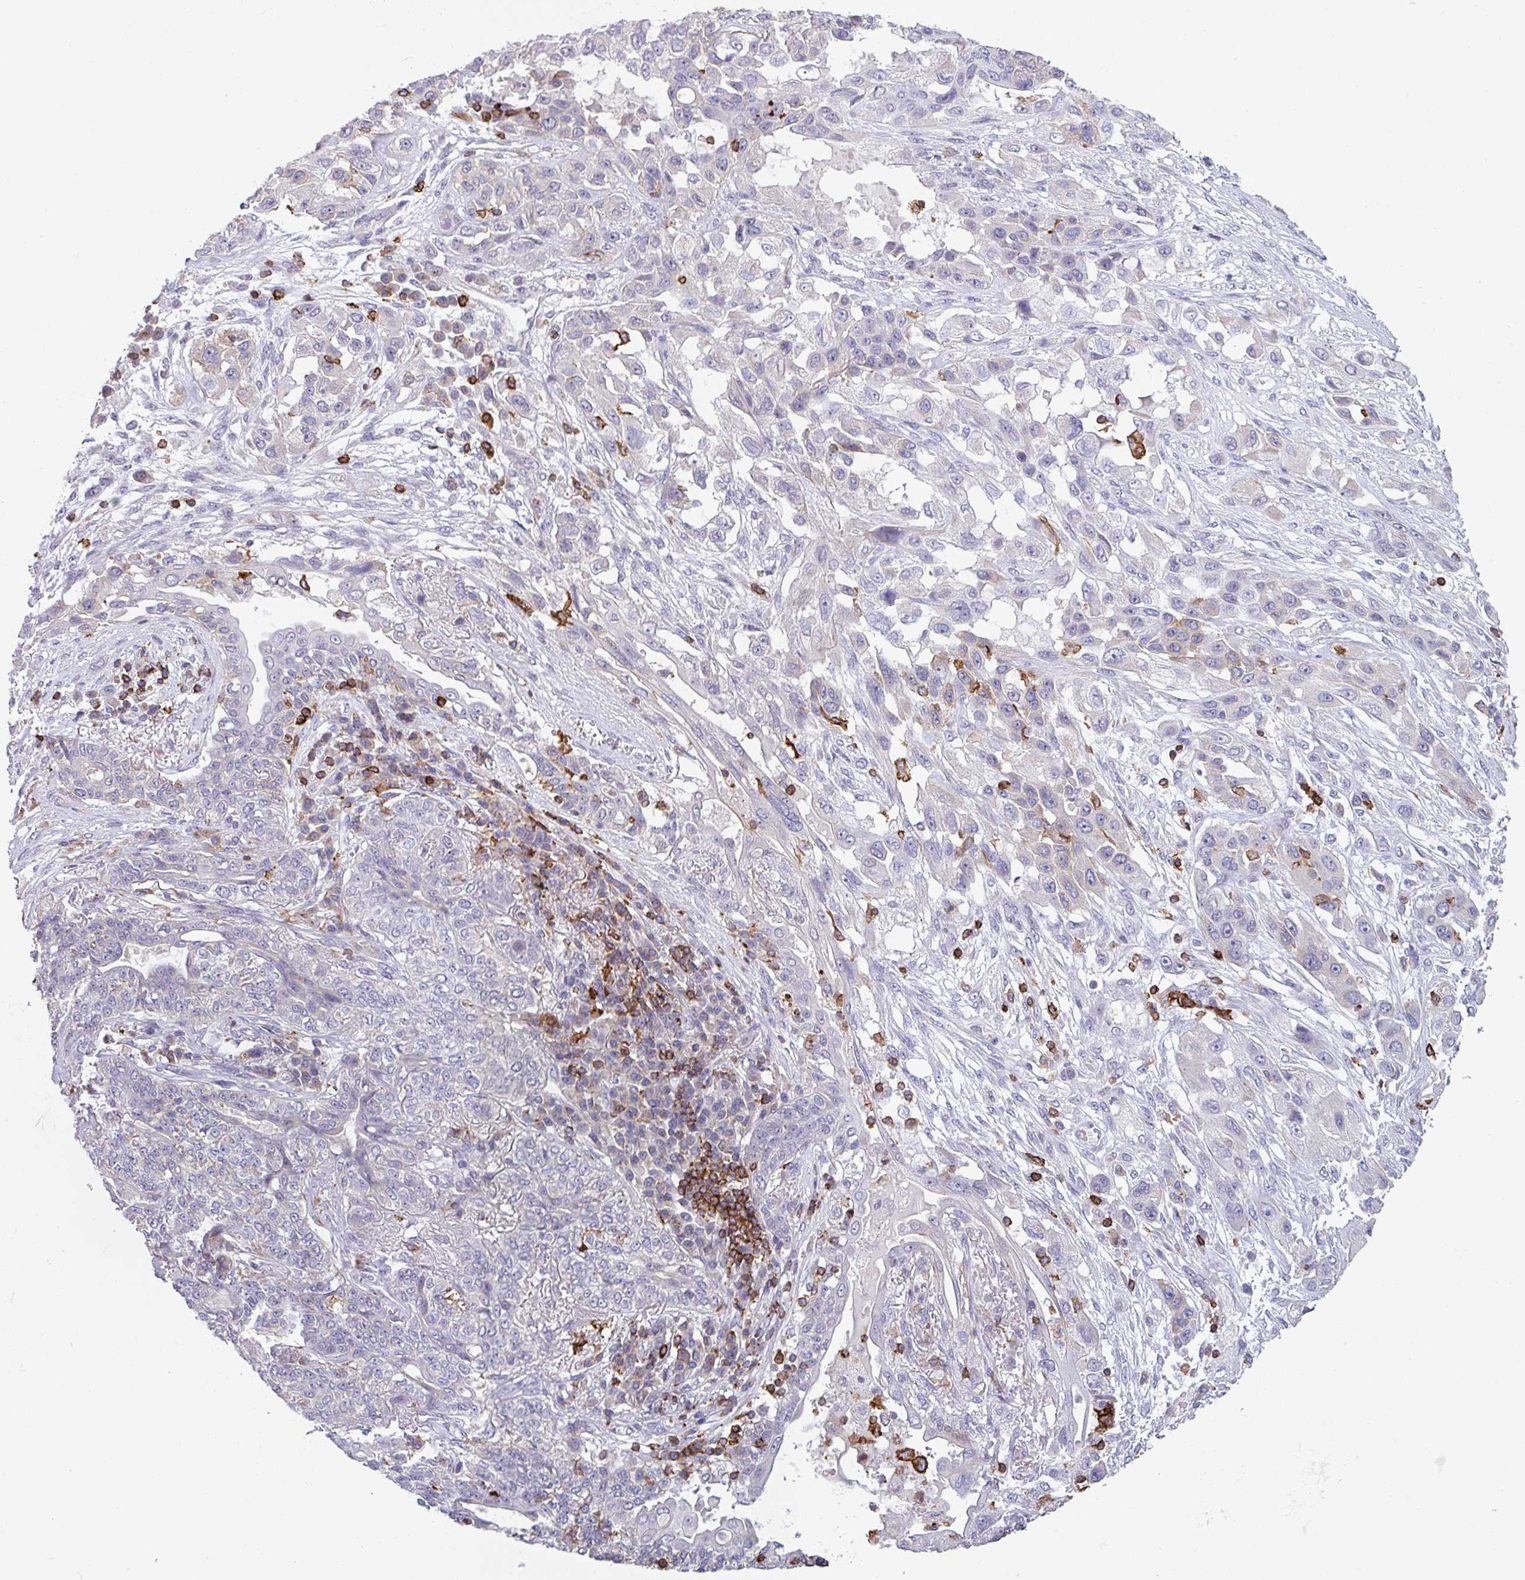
{"staining": {"intensity": "negative", "quantity": "none", "location": "none"}, "tissue": "lung cancer", "cell_type": "Tumor cells", "image_type": "cancer", "snomed": [{"axis": "morphology", "description": "Squamous cell carcinoma, NOS"}, {"axis": "topography", "description": "Lung"}], "caption": "Histopathology image shows no significant protein staining in tumor cells of lung squamous cell carcinoma.", "gene": "NEDD9", "patient": {"sex": "female", "age": 70}}